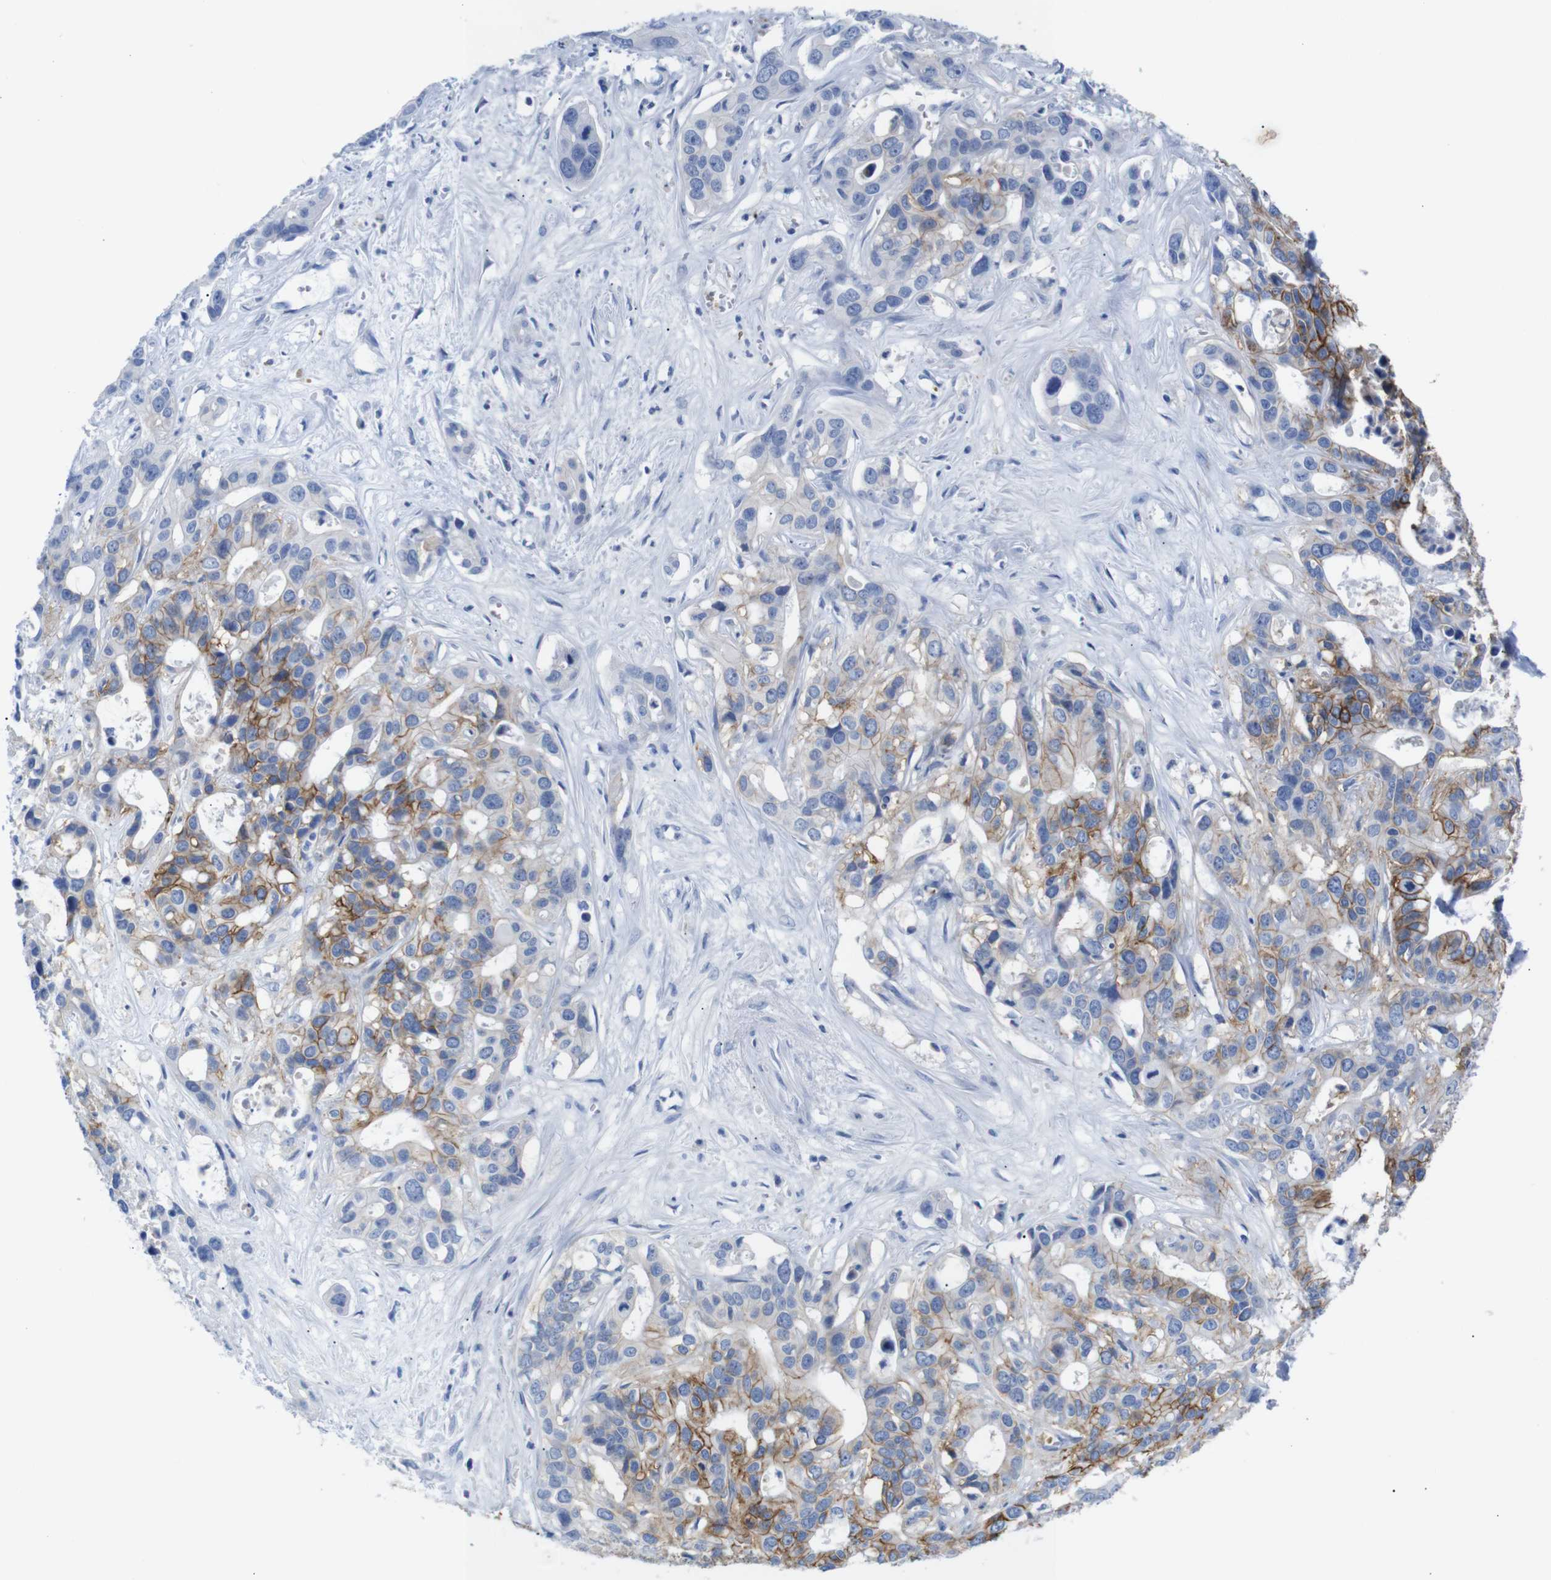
{"staining": {"intensity": "moderate", "quantity": "25%-75%", "location": "cytoplasmic/membranous"}, "tissue": "liver cancer", "cell_type": "Tumor cells", "image_type": "cancer", "snomed": [{"axis": "morphology", "description": "Cholangiocarcinoma"}, {"axis": "topography", "description": "Liver"}], "caption": "Tumor cells exhibit moderate cytoplasmic/membranous staining in approximately 25%-75% of cells in cholangiocarcinoma (liver). (Stains: DAB (3,3'-diaminobenzidine) in brown, nuclei in blue, Microscopy: brightfield microscopy at high magnification).", "gene": "ERVMER34-1", "patient": {"sex": "female", "age": 65}}